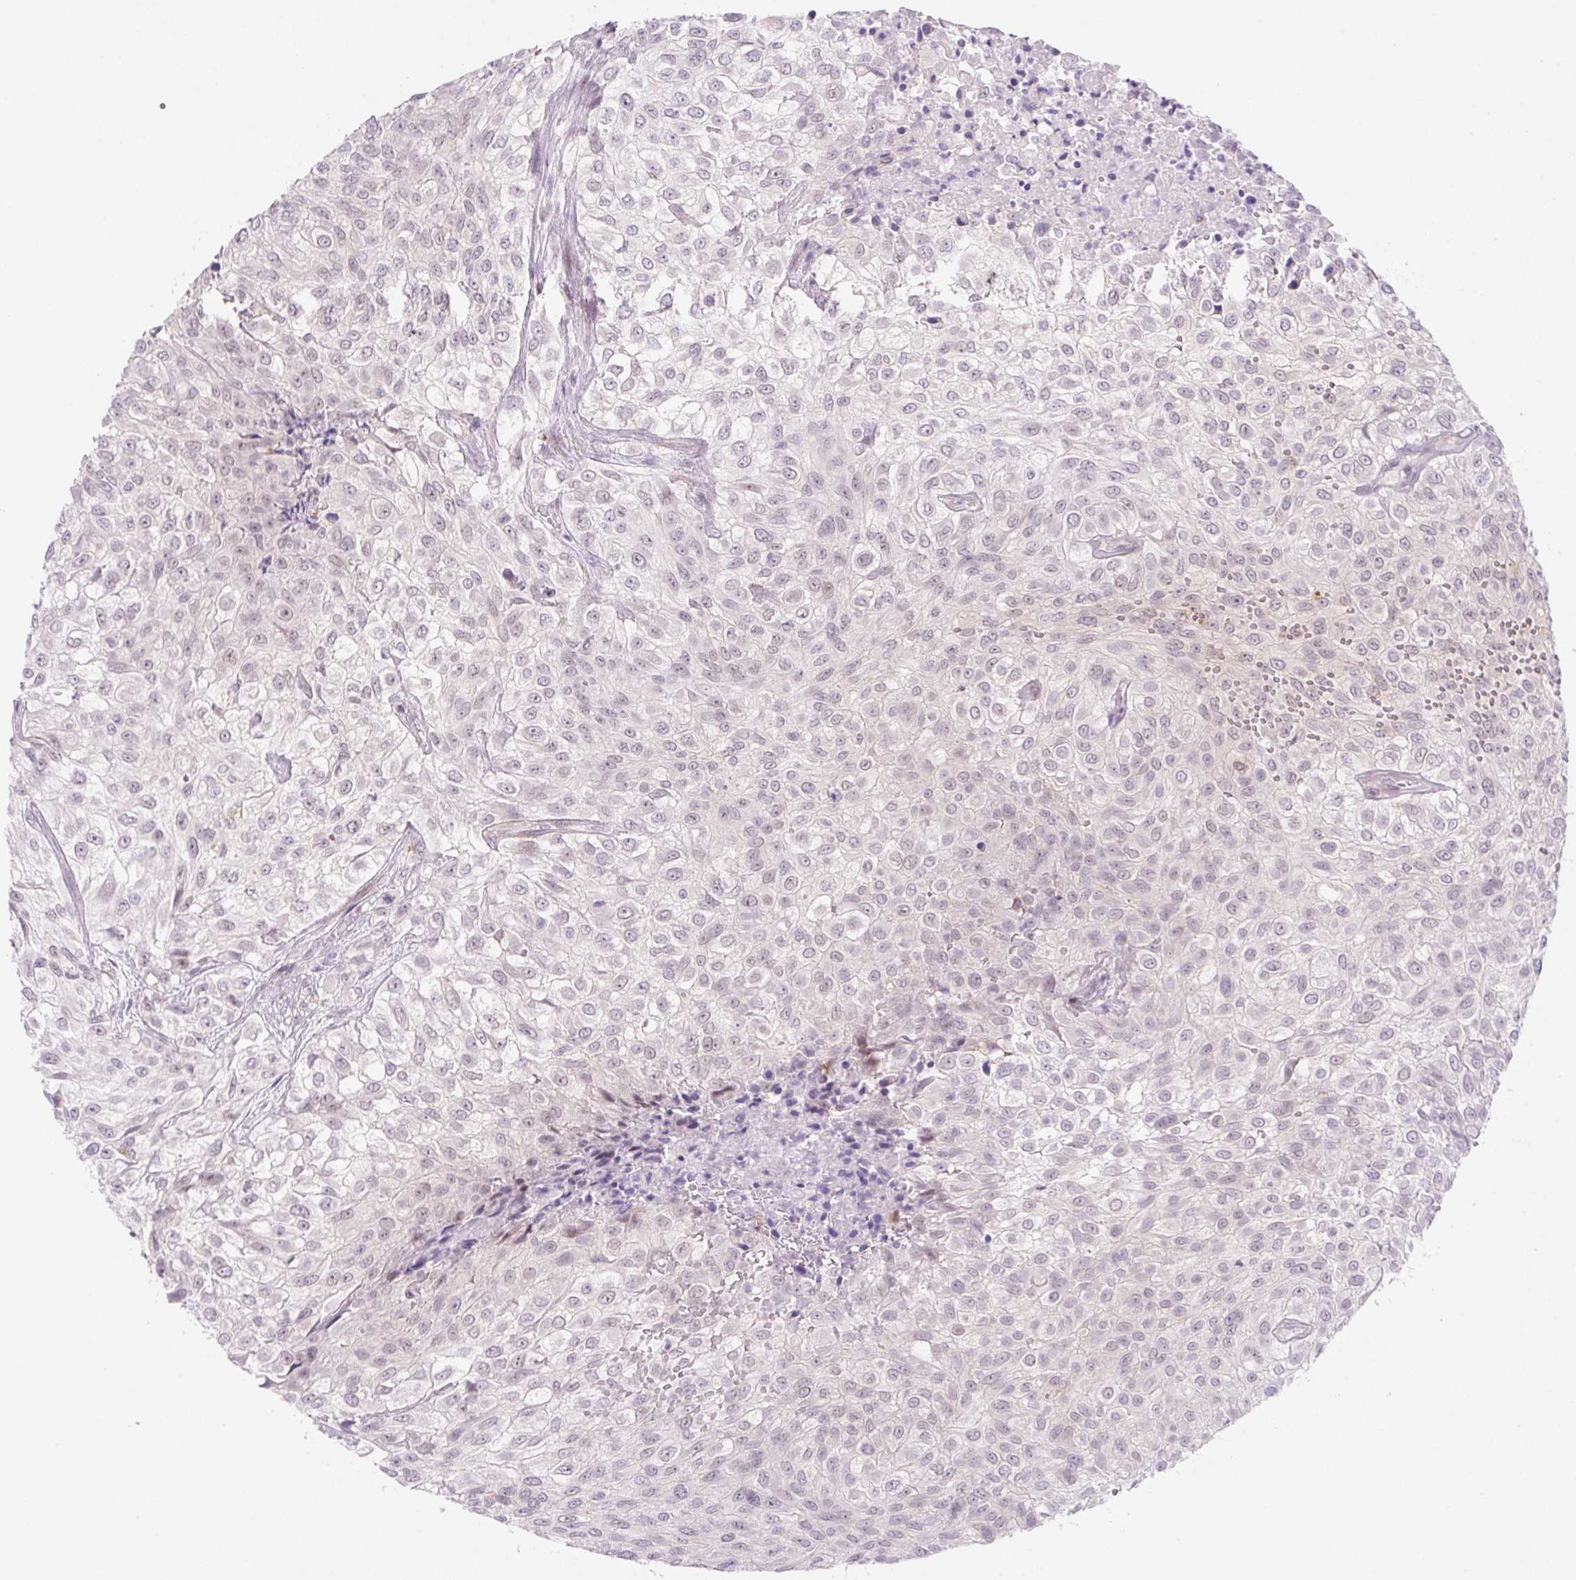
{"staining": {"intensity": "negative", "quantity": "none", "location": "none"}, "tissue": "urothelial cancer", "cell_type": "Tumor cells", "image_type": "cancer", "snomed": [{"axis": "morphology", "description": "Urothelial carcinoma, High grade"}, {"axis": "topography", "description": "Urinary bladder"}], "caption": "Urothelial cancer was stained to show a protein in brown. There is no significant positivity in tumor cells. (Brightfield microscopy of DAB (3,3'-diaminobenzidine) immunohistochemistry (IHC) at high magnification).", "gene": "CEBPZOS", "patient": {"sex": "male", "age": 56}}